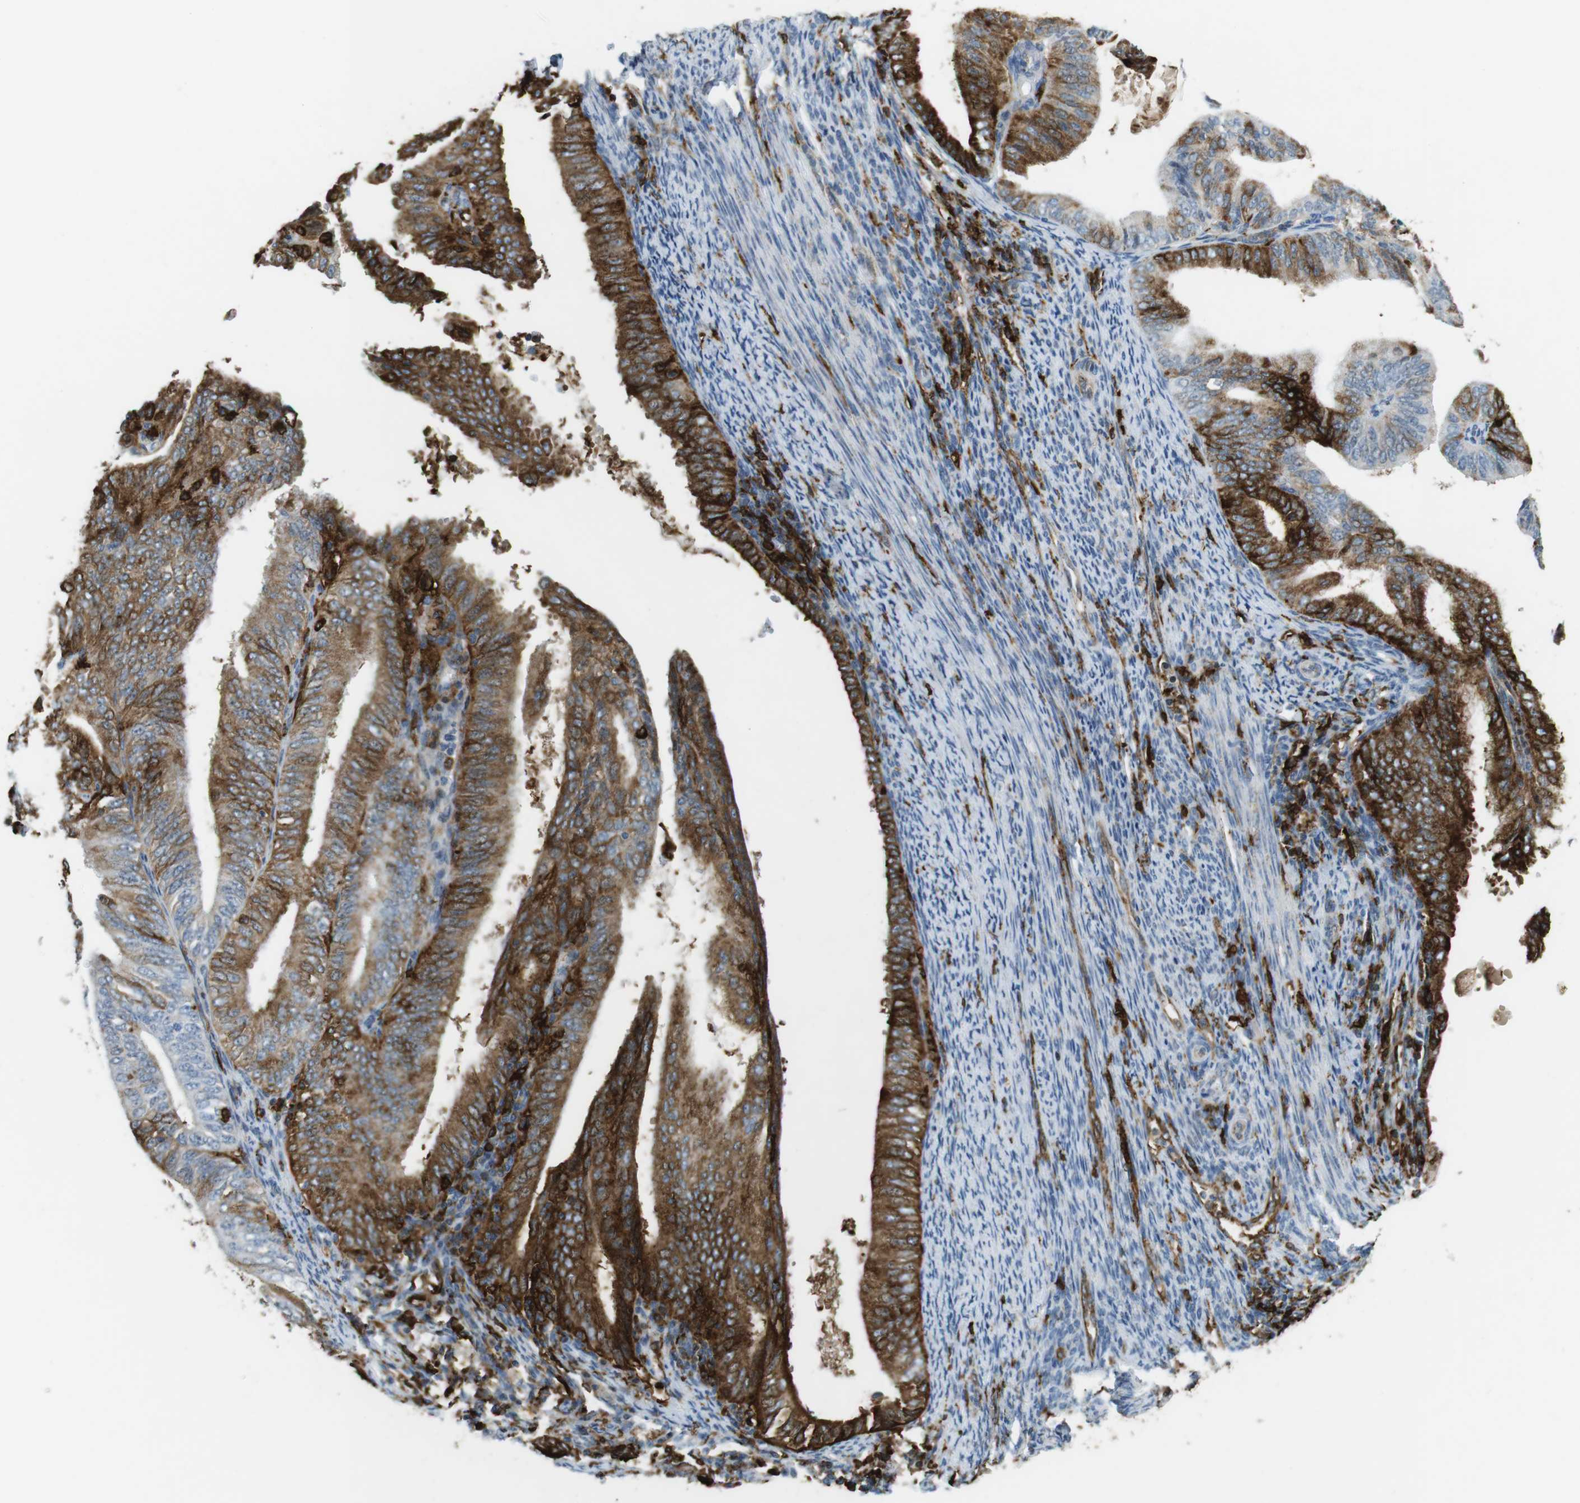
{"staining": {"intensity": "strong", "quantity": ">75%", "location": "cytoplasmic/membranous"}, "tissue": "endometrial cancer", "cell_type": "Tumor cells", "image_type": "cancer", "snomed": [{"axis": "morphology", "description": "Adenocarcinoma, NOS"}, {"axis": "topography", "description": "Endometrium"}], "caption": "High-magnification brightfield microscopy of endometrial cancer (adenocarcinoma) stained with DAB (brown) and counterstained with hematoxylin (blue). tumor cells exhibit strong cytoplasmic/membranous expression is identified in about>75% of cells.", "gene": "HLA-DRA", "patient": {"sex": "female", "age": 58}}